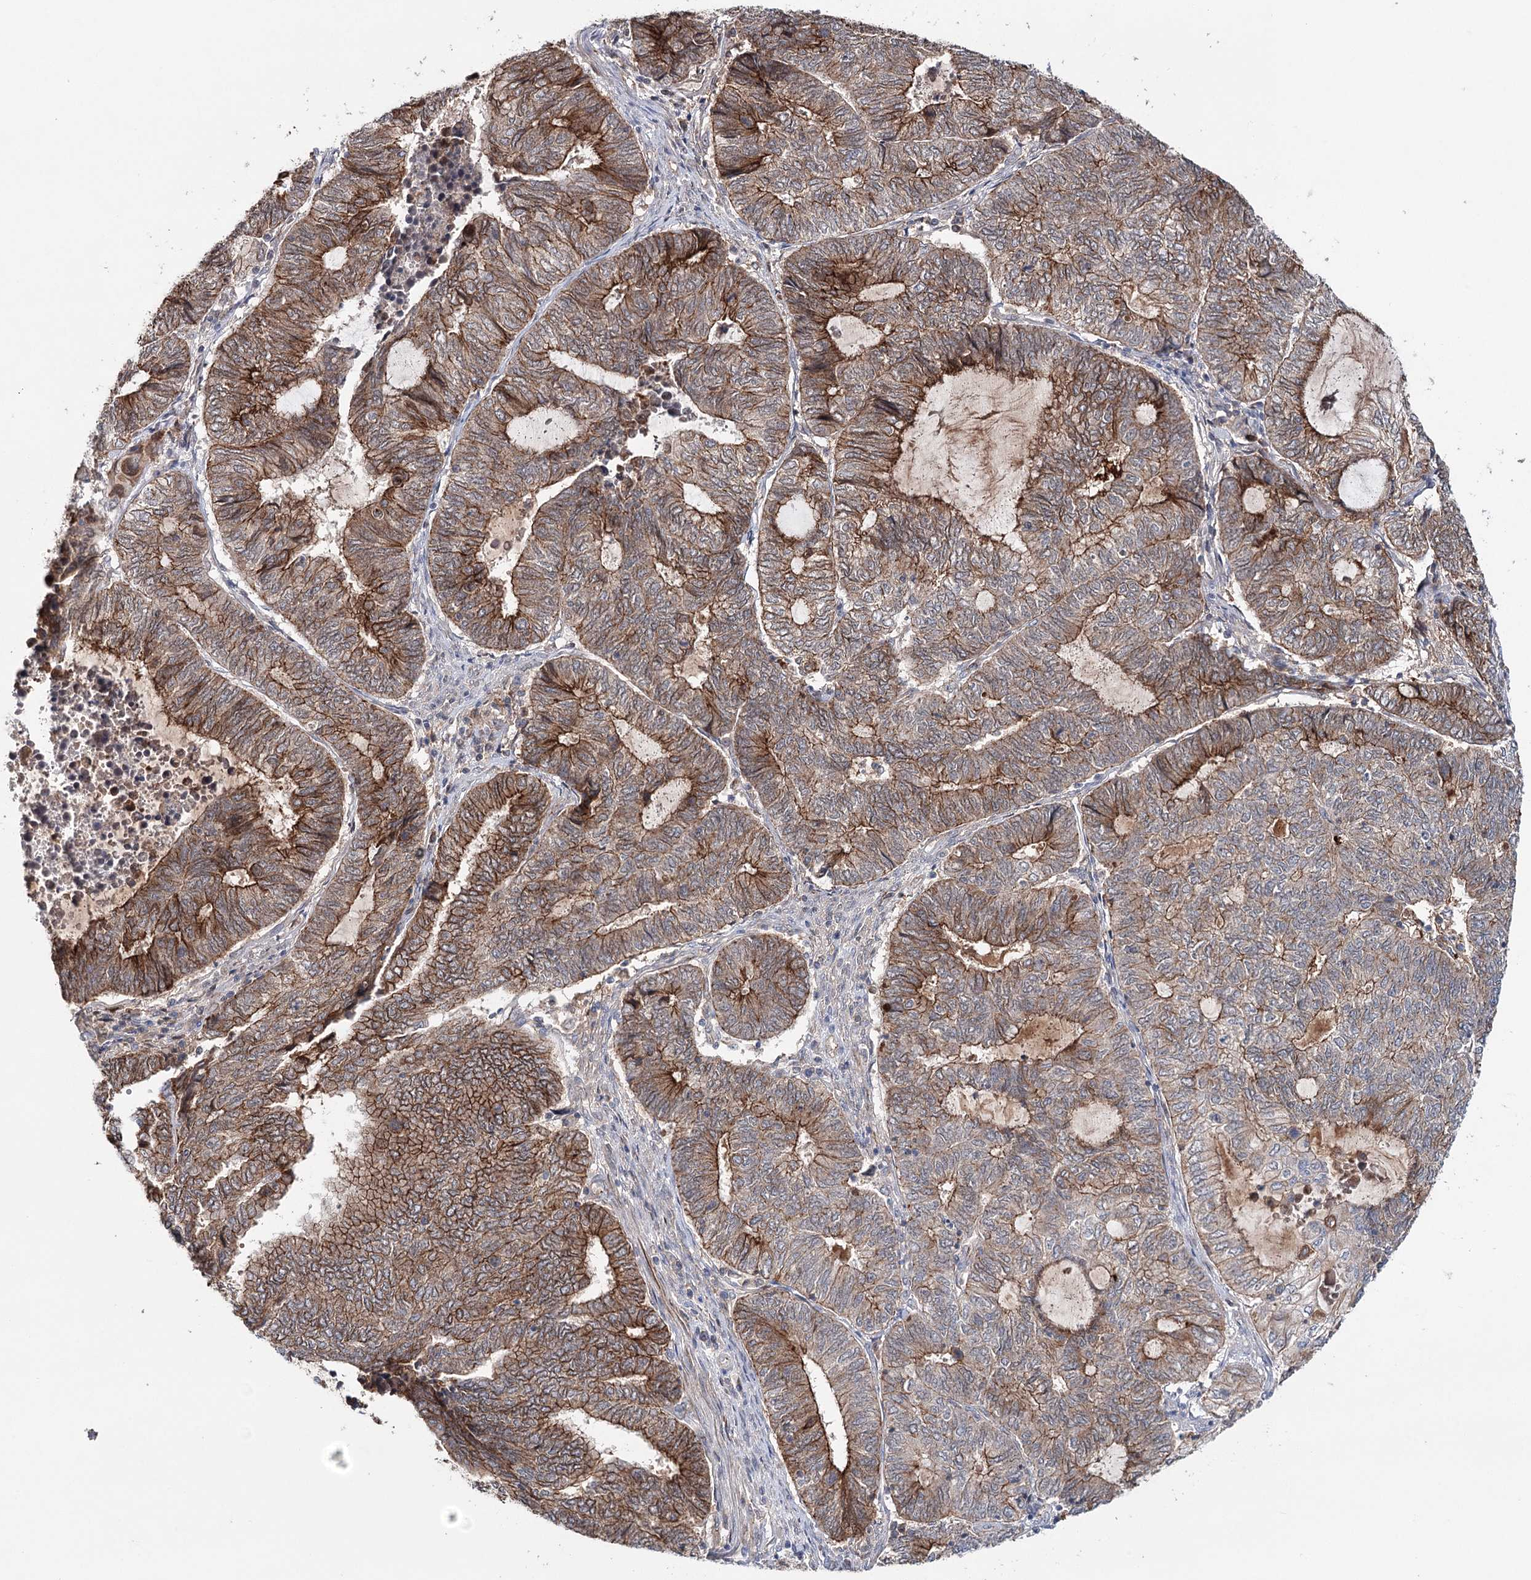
{"staining": {"intensity": "moderate", "quantity": ">75%", "location": "cytoplasmic/membranous"}, "tissue": "endometrial cancer", "cell_type": "Tumor cells", "image_type": "cancer", "snomed": [{"axis": "morphology", "description": "Adenocarcinoma, NOS"}, {"axis": "topography", "description": "Uterus"}, {"axis": "topography", "description": "Endometrium"}], "caption": "IHC micrograph of human endometrial cancer stained for a protein (brown), which exhibits medium levels of moderate cytoplasmic/membranous staining in about >75% of tumor cells.", "gene": "PKP4", "patient": {"sex": "female", "age": 70}}